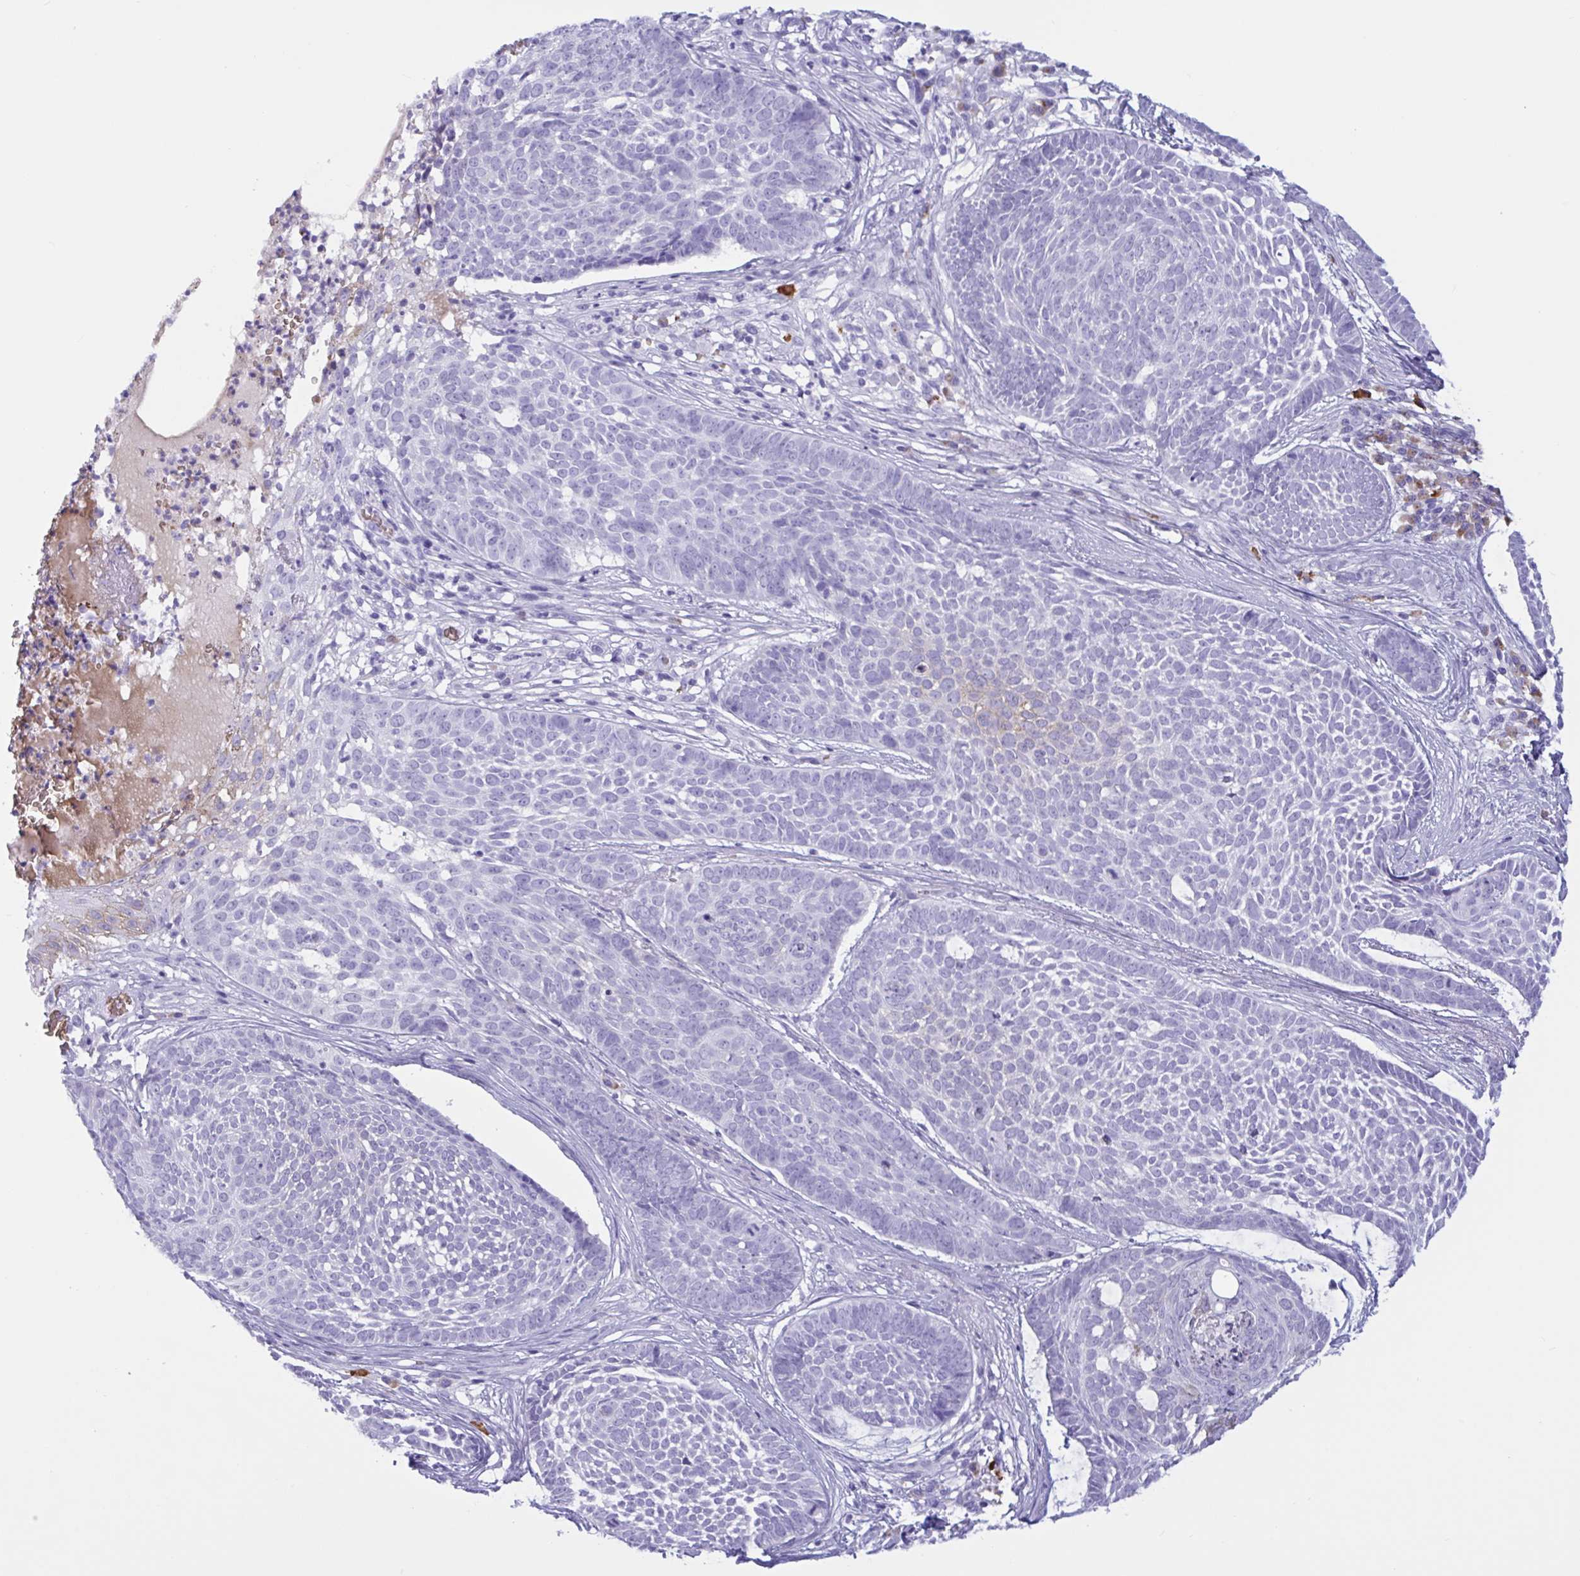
{"staining": {"intensity": "negative", "quantity": "none", "location": "none"}, "tissue": "skin cancer", "cell_type": "Tumor cells", "image_type": "cancer", "snomed": [{"axis": "morphology", "description": "Basal cell carcinoma"}, {"axis": "topography", "description": "Skin"}], "caption": "Tumor cells are negative for brown protein staining in skin basal cell carcinoma. Nuclei are stained in blue.", "gene": "SLC2A1", "patient": {"sex": "female", "age": 89}}